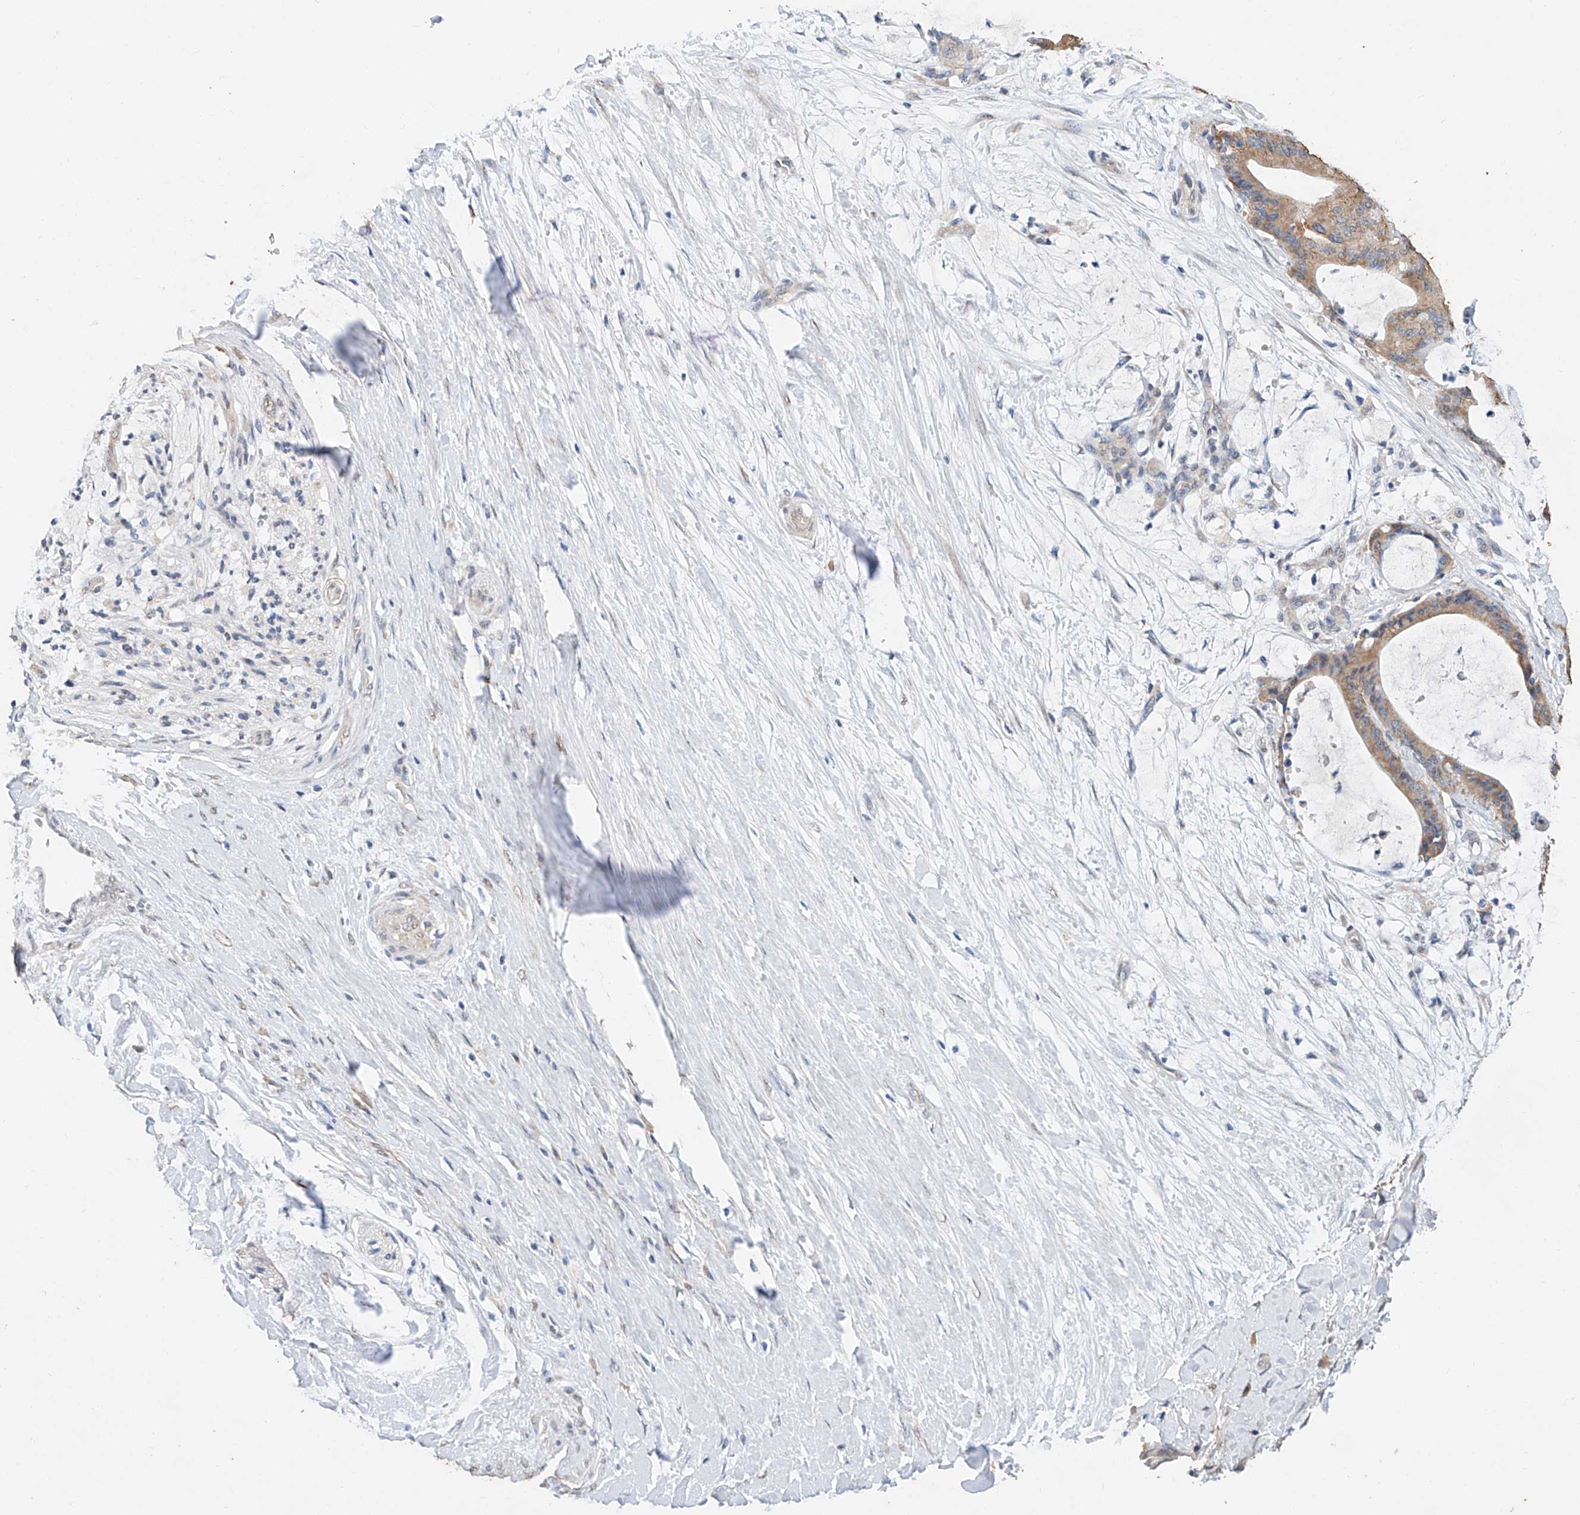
{"staining": {"intensity": "weak", "quantity": ">75%", "location": "cytoplasmic/membranous"}, "tissue": "liver cancer", "cell_type": "Tumor cells", "image_type": "cancer", "snomed": [{"axis": "morphology", "description": "Cholangiocarcinoma"}, {"axis": "topography", "description": "Liver"}], "caption": "Protein analysis of liver cancer (cholangiocarcinoma) tissue displays weak cytoplasmic/membranous expression in about >75% of tumor cells.", "gene": "CERS4", "patient": {"sex": "female", "age": 73}}